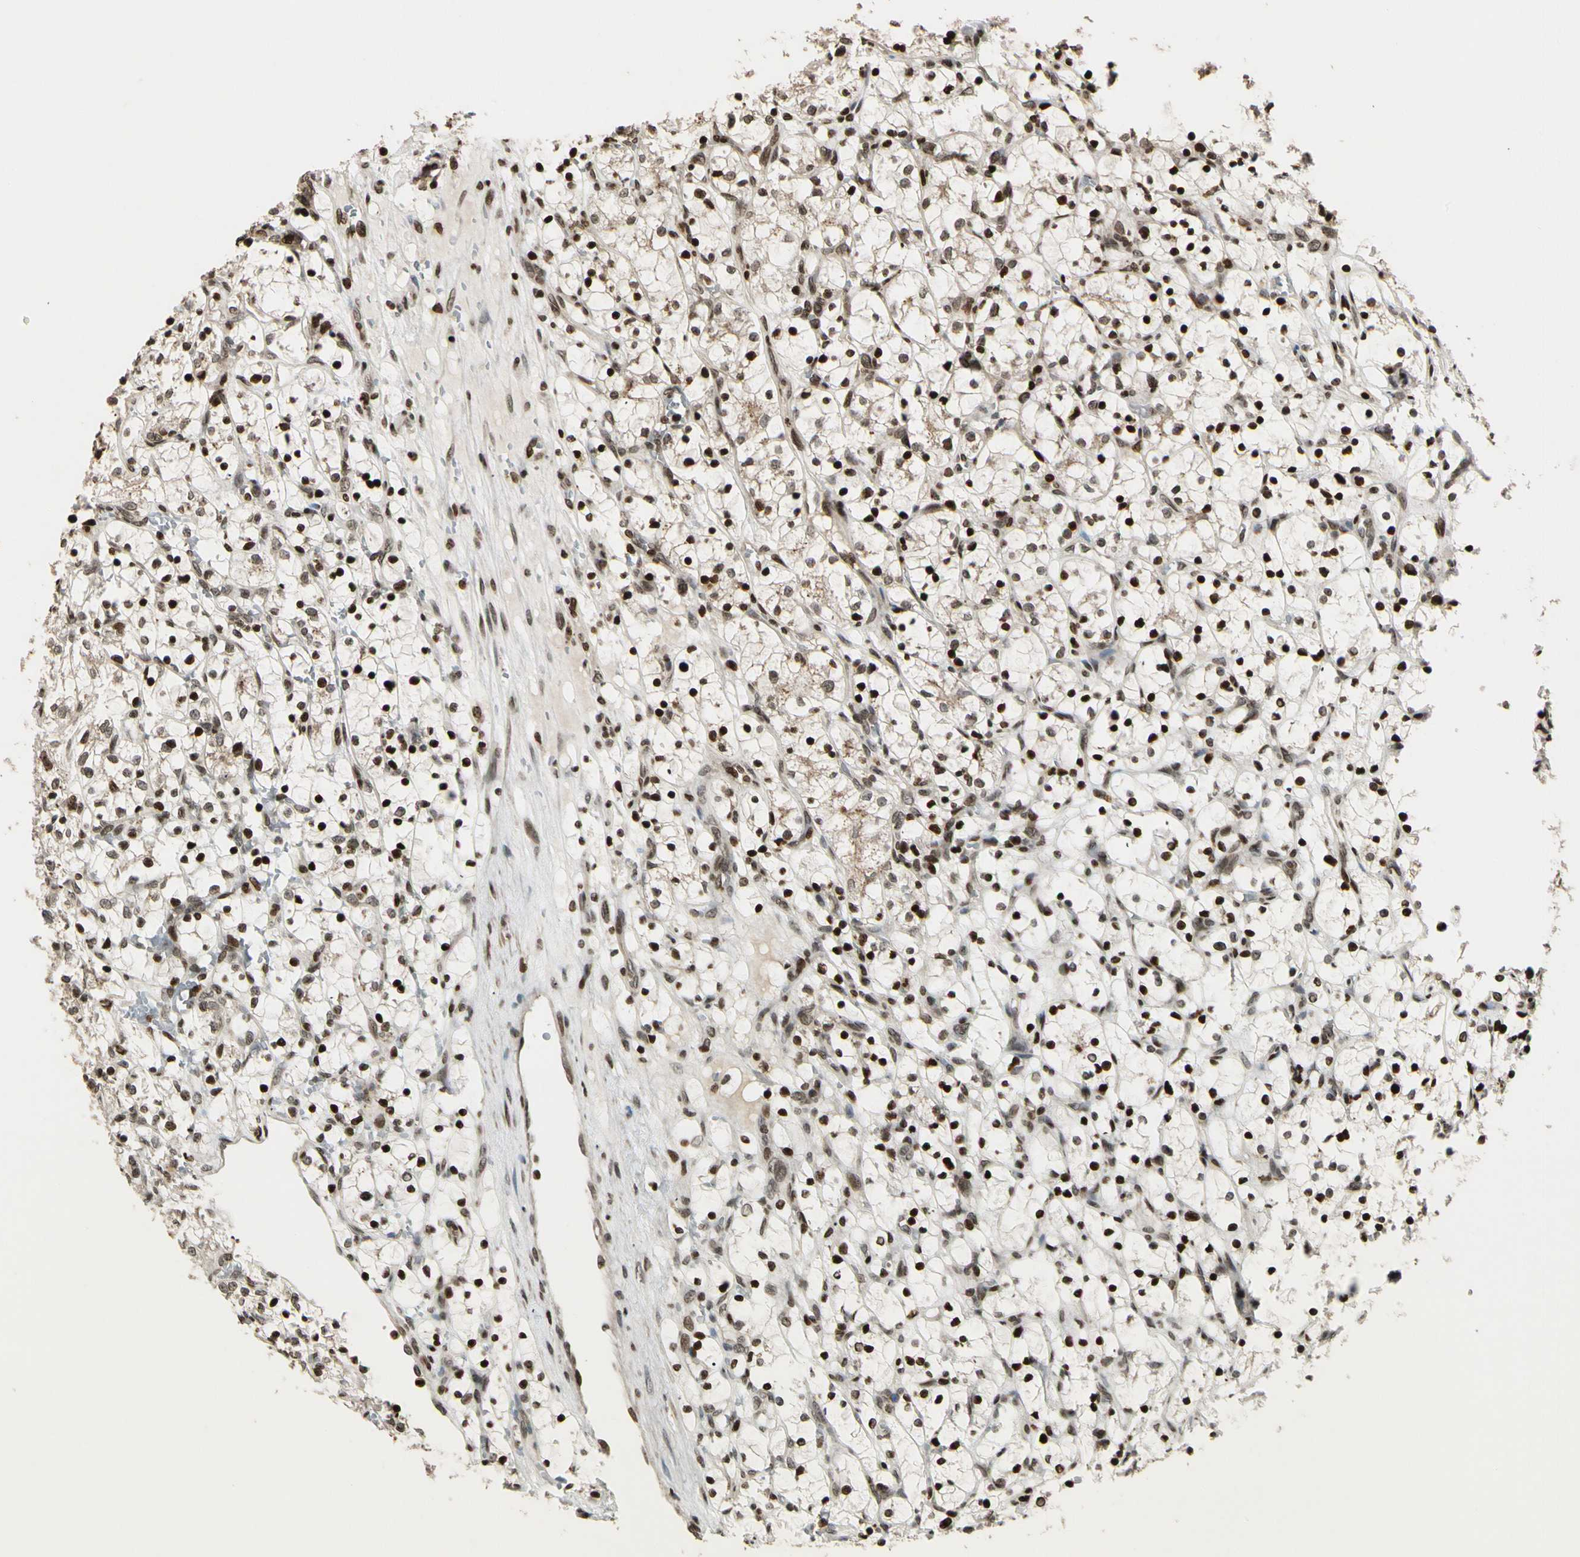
{"staining": {"intensity": "moderate", "quantity": ">75%", "location": "cytoplasmic/membranous,nuclear"}, "tissue": "renal cancer", "cell_type": "Tumor cells", "image_type": "cancer", "snomed": [{"axis": "morphology", "description": "Adenocarcinoma, NOS"}, {"axis": "topography", "description": "Kidney"}], "caption": "Immunohistochemical staining of human renal cancer displays medium levels of moderate cytoplasmic/membranous and nuclear protein positivity in about >75% of tumor cells.", "gene": "TSHZ3", "patient": {"sex": "female", "age": 69}}